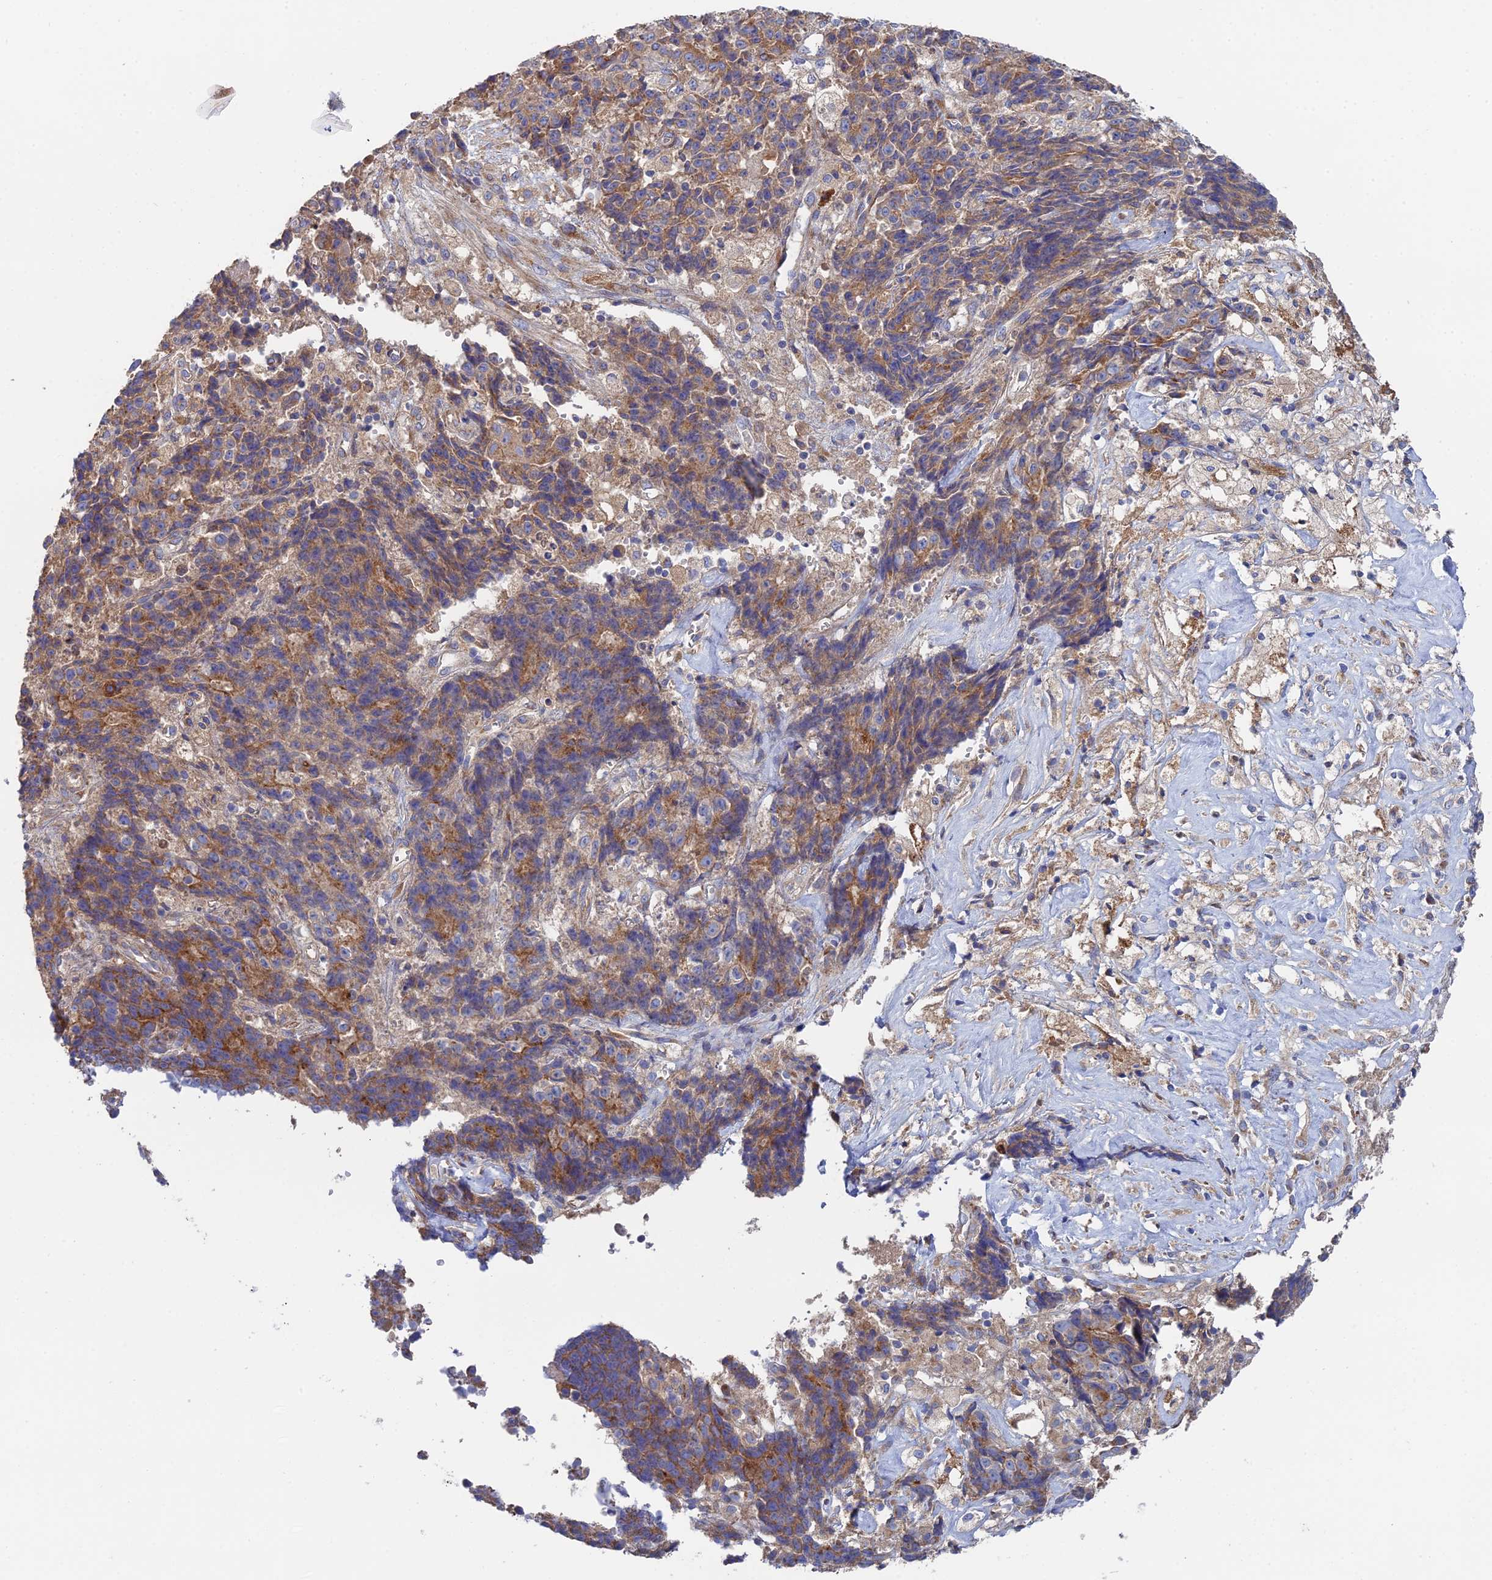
{"staining": {"intensity": "moderate", "quantity": ">75%", "location": "cytoplasmic/membranous"}, "tissue": "ovarian cancer", "cell_type": "Tumor cells", "image_type": "cancer", "snomed": [{"axis": "morphology", "description": "Carcinoma, endometroid"}, {"axis": "topography", "description": "Ovary"}], "caption": "Moderate cytoplasmic/membranous protein positivity is appreciated in approximately >75% of tumor cells in ovarian endometroid carcinoma.", "gene": "CLCN3", "patient": {"sex": "female", "age": 42}}